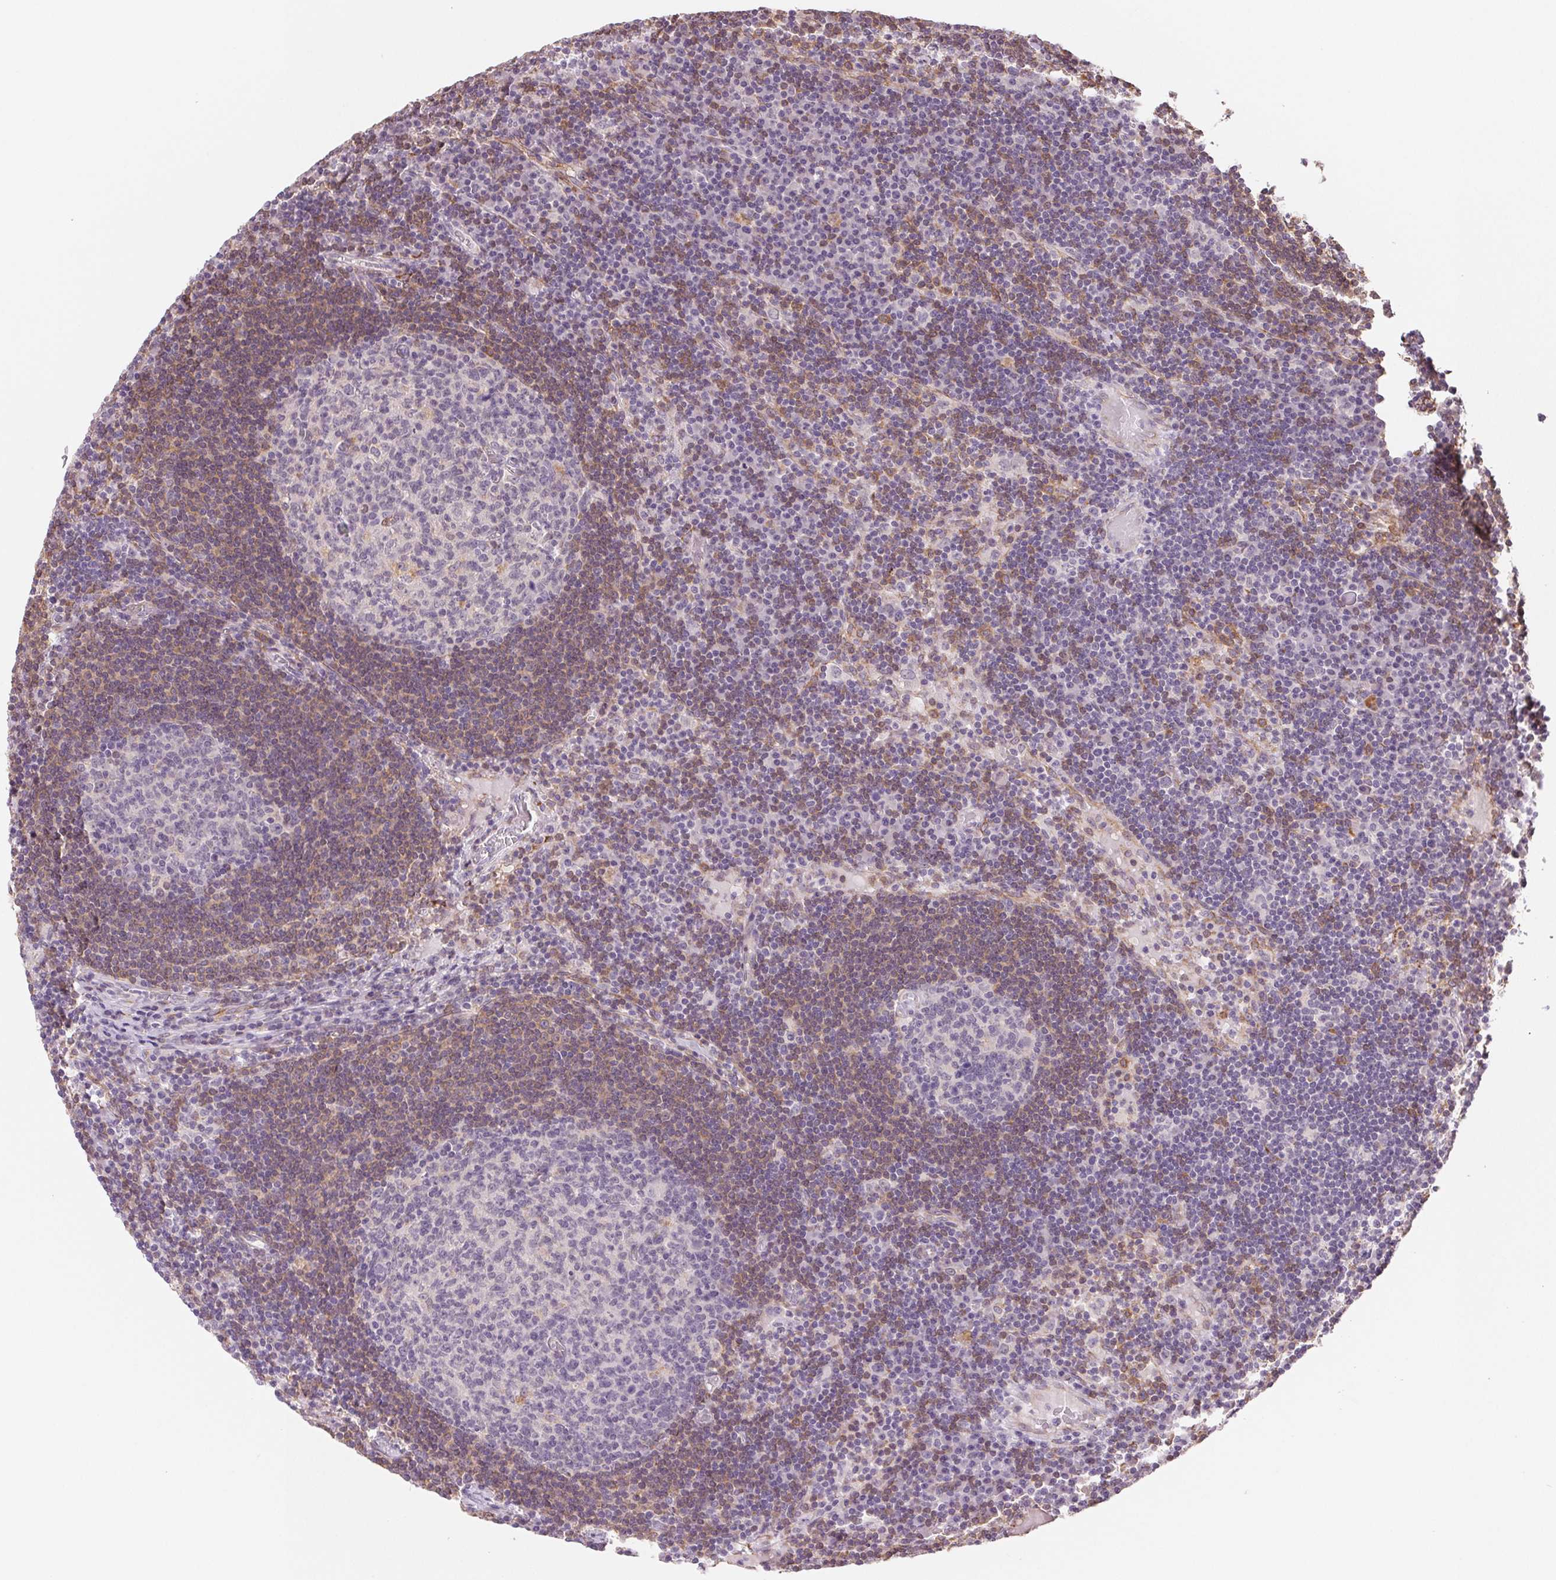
{"staining": {"intensity": "negative", "quantity": "none", "location": "none"}, "tissue": "lymph node", "cell_type": "Germinal center cells", "image_type": "normal", "snomed": [{"axis": "morphology", "description": "Normal tissue, NOS"}, {"axis": "topography", "description": "Lymph node"}], "caption": "Immunohistochemistry micrograph of benign lymph node stained for a protein (brown), which reveals no positivity in germinal center cells.", "gene": "FKBP10", "patient": {"sex": "male", "age": 67}}